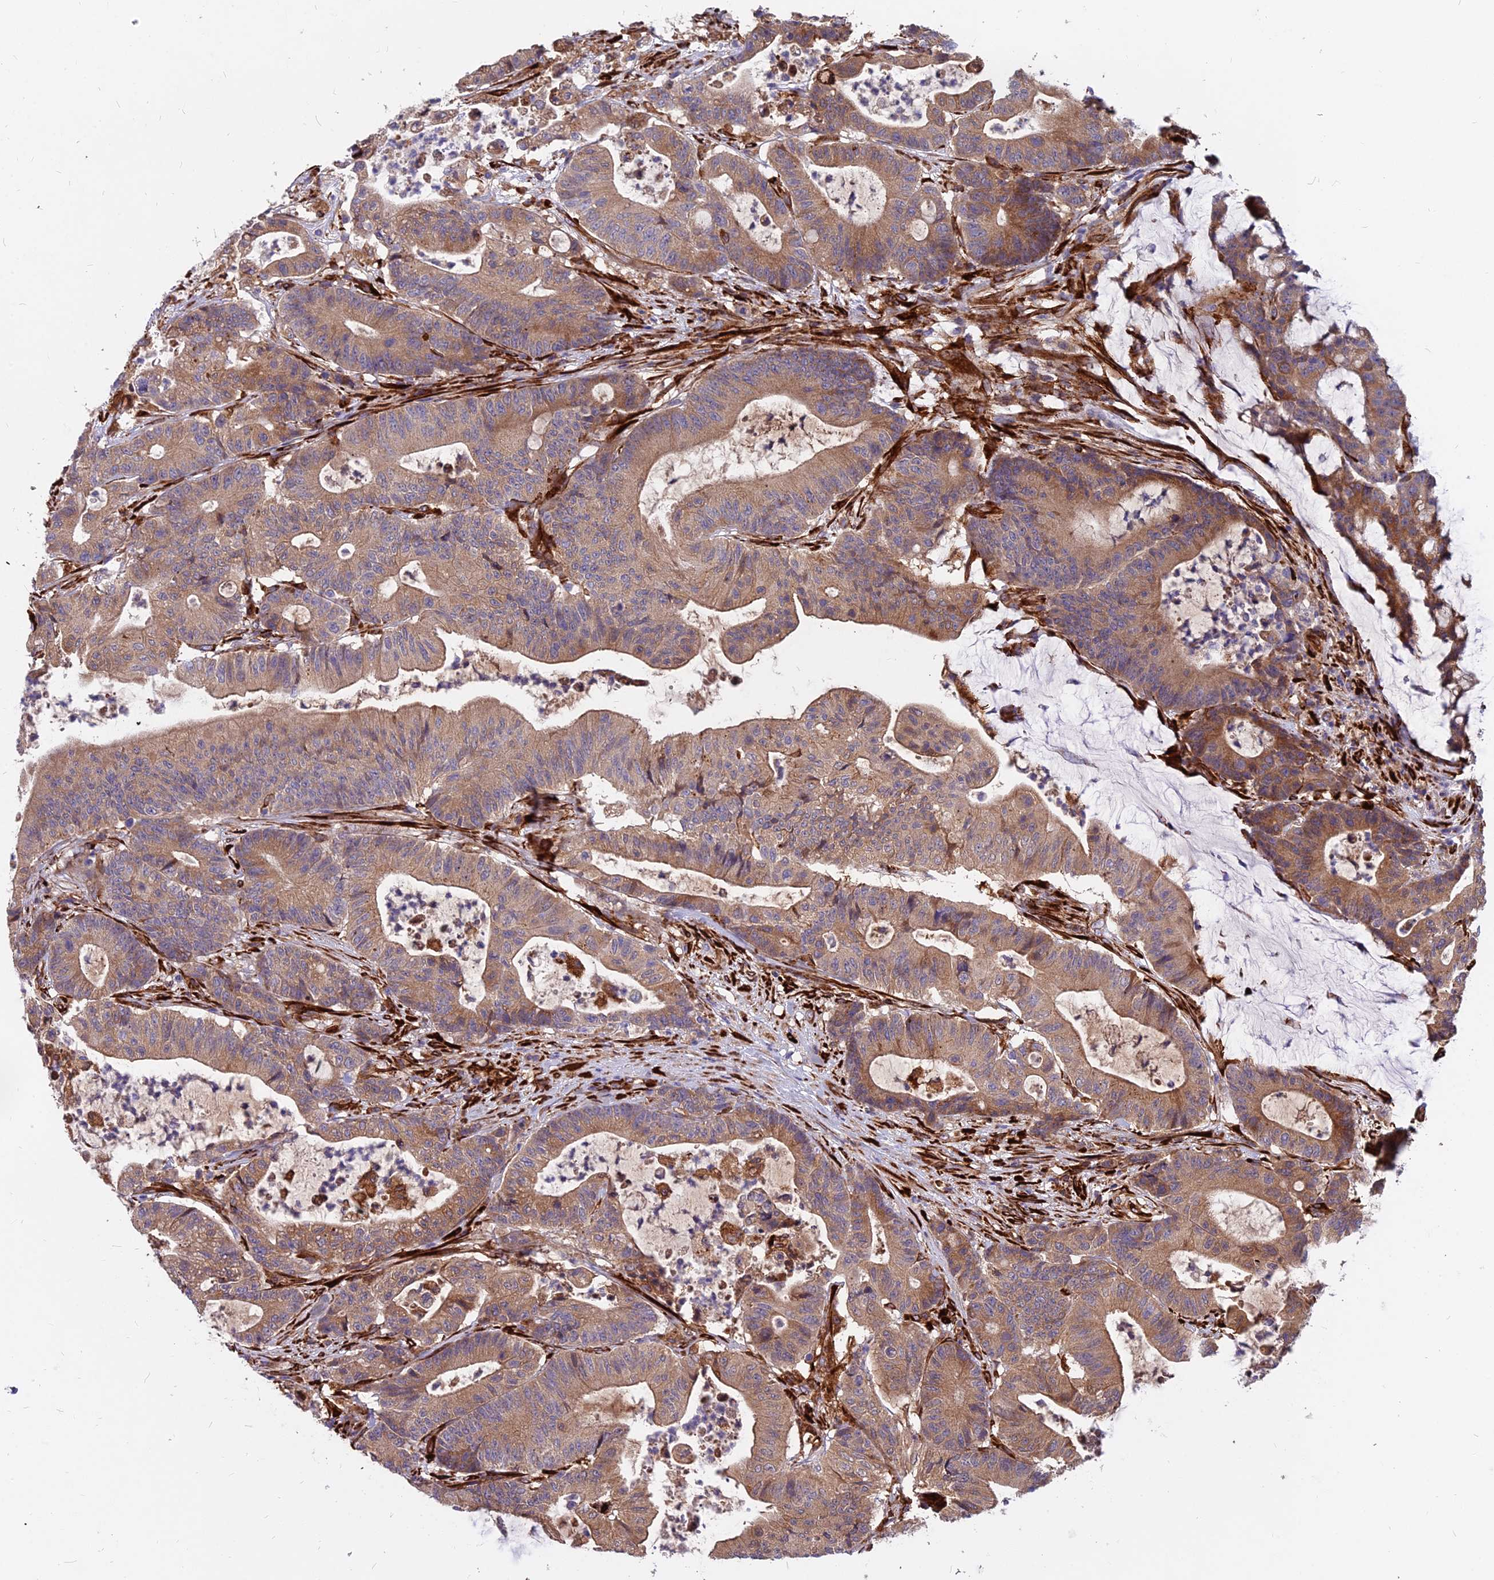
{"staining": {"intensity": "moderate", "quantity": ">75%", "location": "cytoplasmic/membranous"}, "tissue": "colorectal cancer", "cell_type": "Tumor cells", "image_type": "cancer", "snomed": [{"axis": "morphology", "description": "Adenocarcinoma, NOS"}, {"axis": "topography", "description": "Colon"}], "caption": "Colorectal cancer stained with DAB (3,3'-diaminobenzidine) immunohistochemistry demonstrates medium levels of moderate cytoplasmic/membranous expression in about >75% of tumor cells. The staining is performed using DAB brown chromogen to label protein expression. The nuclei are counter-stained blue using hematoxylin.", "gene": "NDUFAF7", "patient": {"sex": "female", "age": 84}}